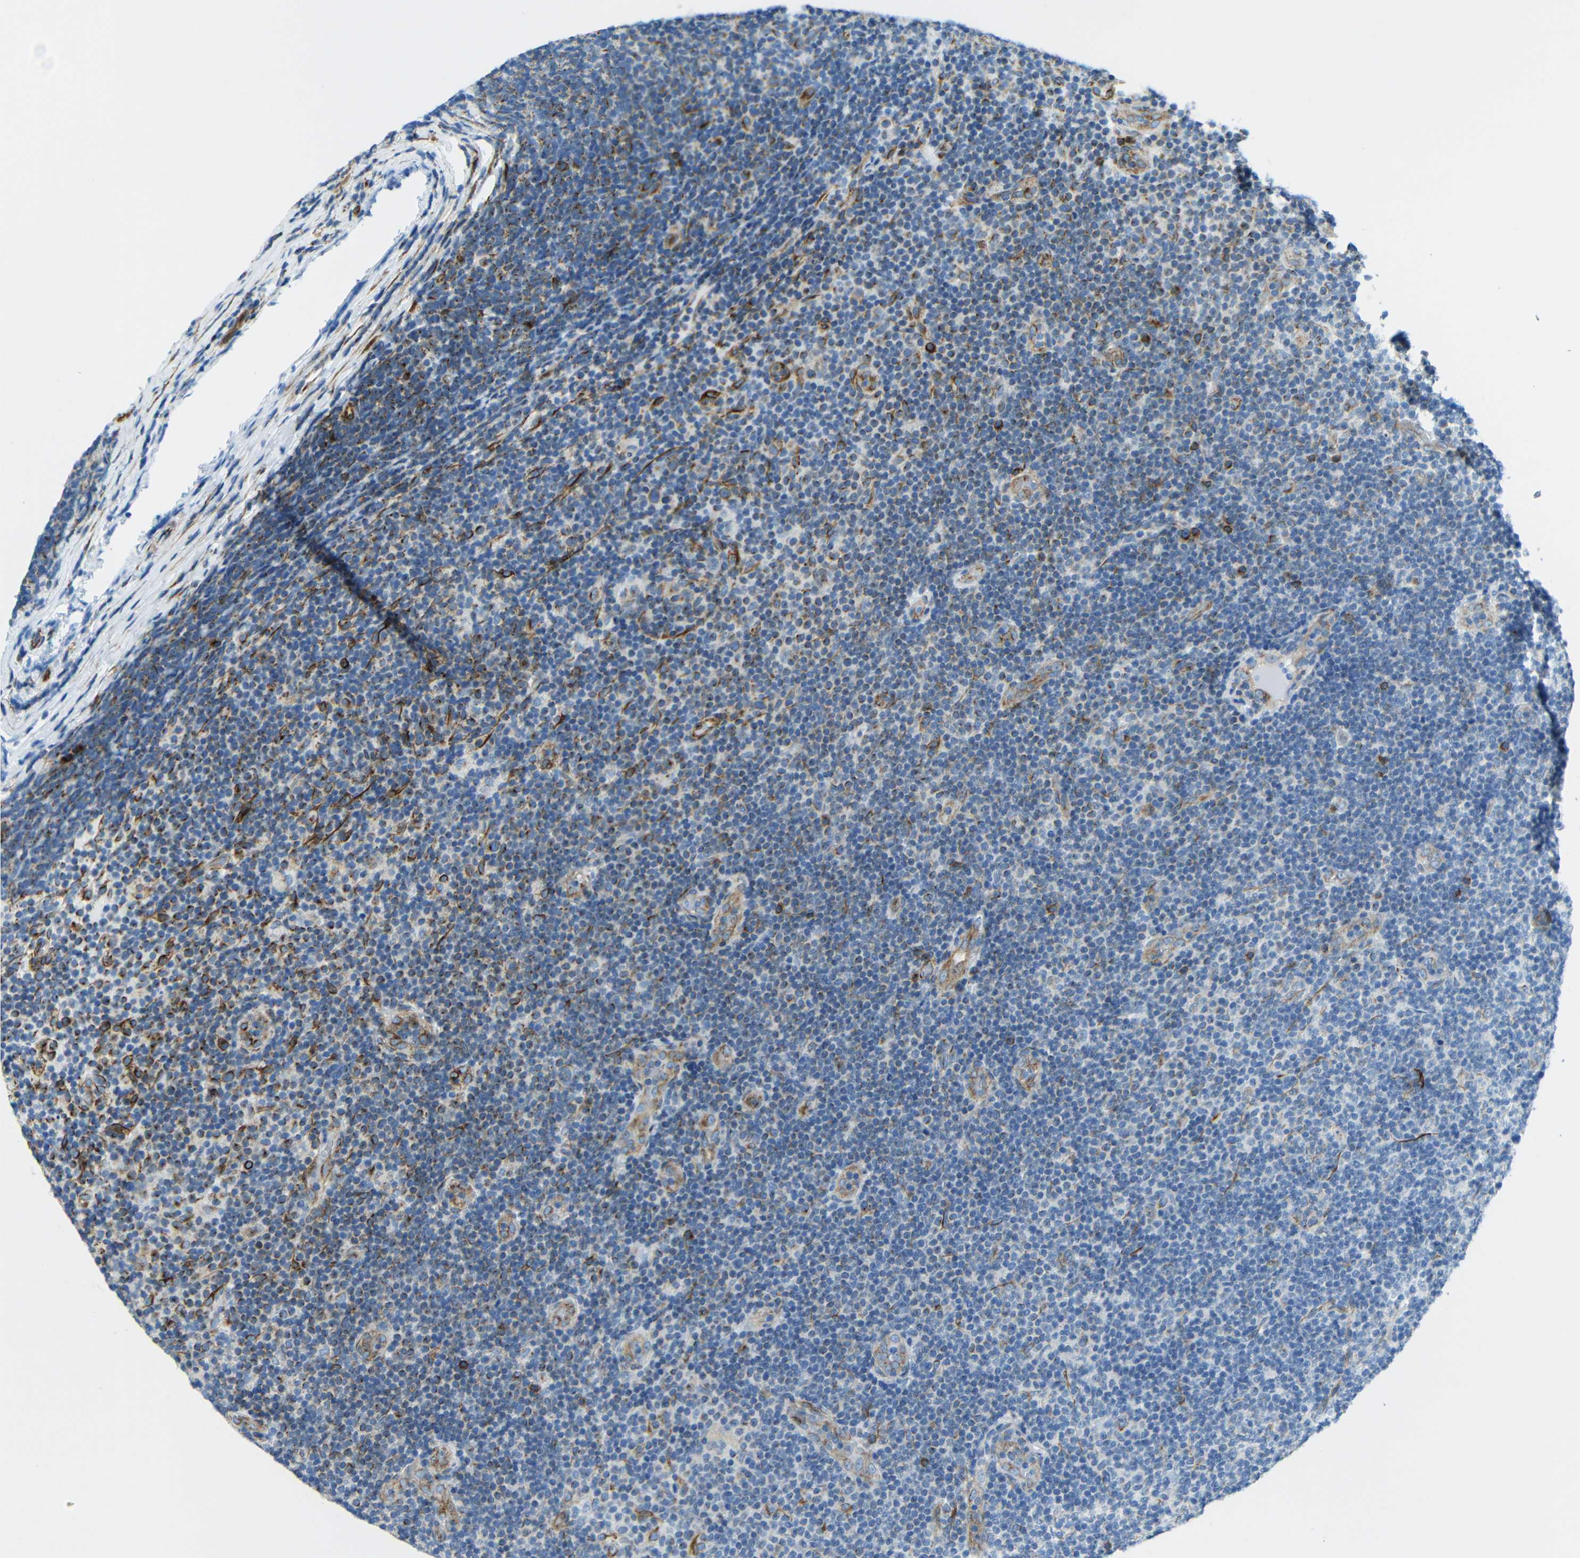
{"staining": {"intensity": "moderate", "quantity": "<25%", "location": "cytoplasmic/membranous"}, "tissue": "lymphoma", "cell_type": "Tumor cells", "image_type": "cancer", "snomed": [{"axis": "morphology", "description": "Malignant lymphoma, non-Hodgkin's type, Low grade"}, {"axis": "topography", "description": "Lymph node"}], "caption": "Protein expression analysis of lymphoma reveals moderate cytoplasmic/membranous staining in about <25% of tumor cells.", "gene": "TUBB4B", "patient": {"sex": "male", "age": 83}}